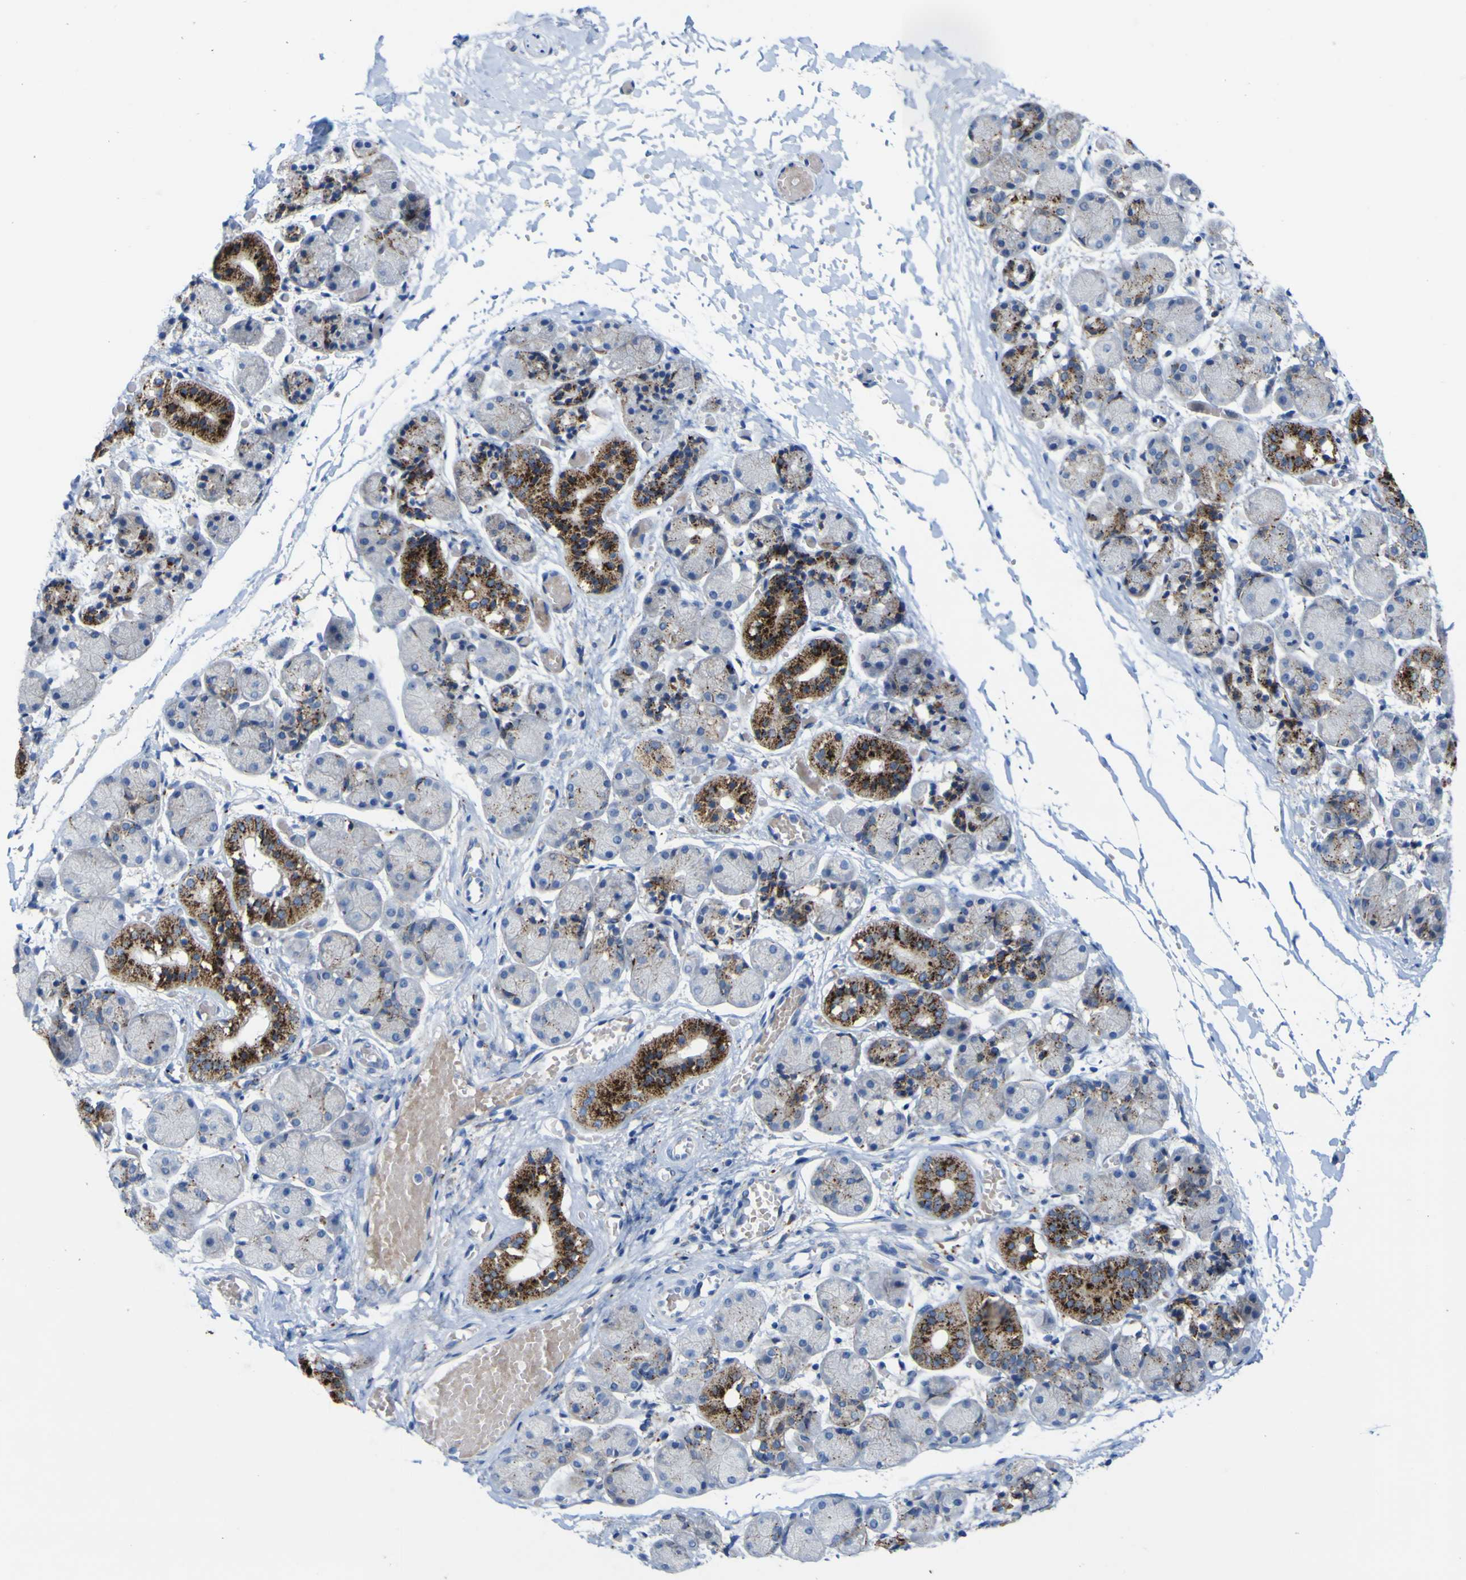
{"staining": {"intensity": "strong", "quantity": "<25%", "location": "cytoplasmic/membranous"}, "tissue": "salivary gland", "cell_type": "Glandular cells", "image_type": "normal", "snomed": [{"axis": "morphology", "description": "Normal tissue, NOS"}, {"axis": "topography", "description": "Salivary gland"}], "caption": "The immunohistochemical stain highlights strong cytoplasmic/membranous positivity in glandular cells of normal salivary gland. Nuclei are stained in blue.", "gene": "PTPRF", "patient": {"sex": "female", "age": 24}}